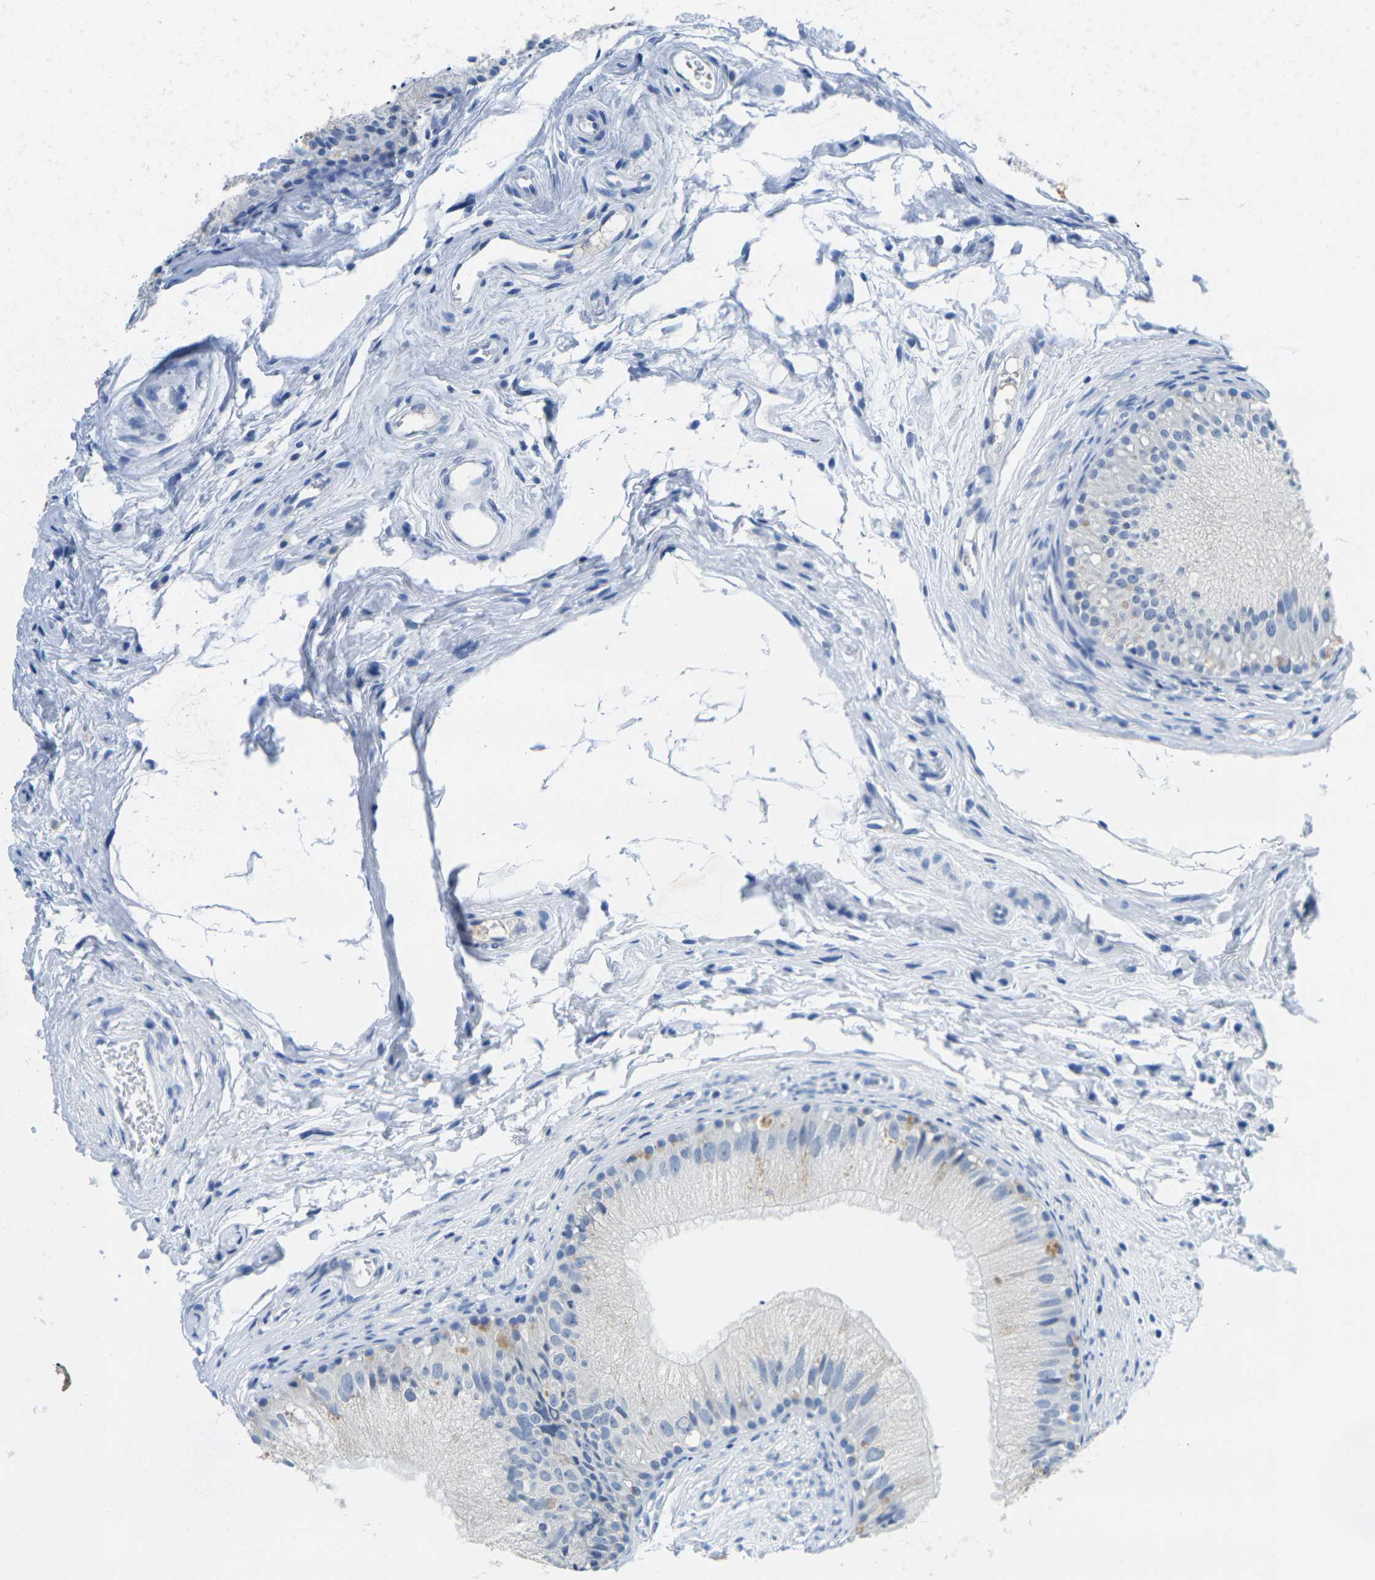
{"staining": {"intensity": "negative", "quantity": "none", "location": "none"}, "tissue": "epididymis", "cell_type": "Glandular cells", "image_type": "normal", "snomed": [{"axis": "morphology", "description": "Normal tissue, NOS"}, {"axis": "topography", "description": "Epididymis"}], "caption": "This is an immunohistochemistry histopathology image of benign human epididymis. There is no staining in glandular cells.", "gene": "FAM3D", "patient": {"sex": "male", "age": 56}}